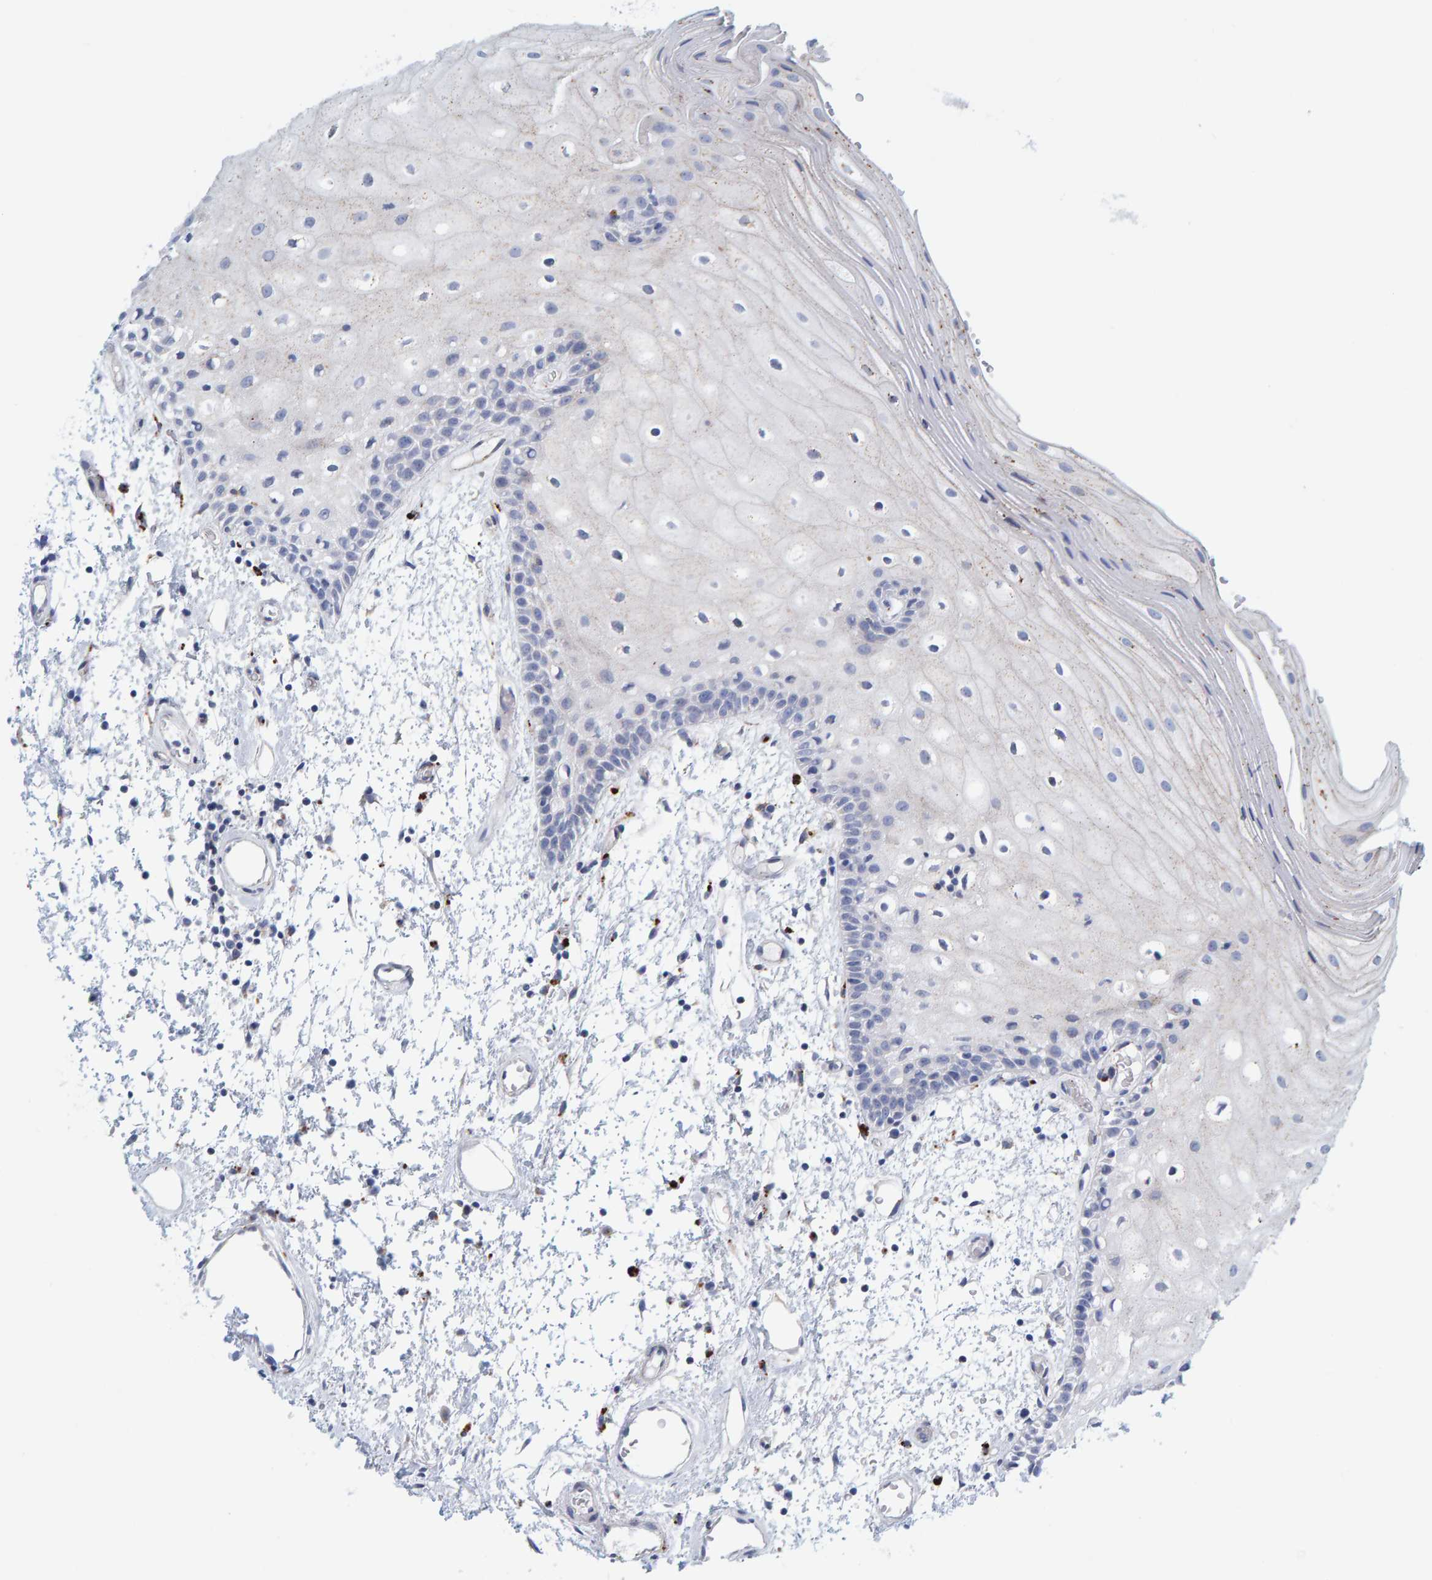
{"staining": {"intensity": "weak", "quantity": "<25%", "location": "cytoplasmic/membranous"}, "tissue": "oral mucosa", "cell_type": "Squamous epithelial cells", "image_type": "normal", "snomed": [{"axis": "morphology", "description": "Normal tissue, NOS"}, {"axis": "topography", "description": "Oral tissue"}], "caption": "The image exhibits no significant expression in squamous epithelial cells of oral mucosa.", "gene": "BIN3", "patient": {"sex": "male", "age": 52}}